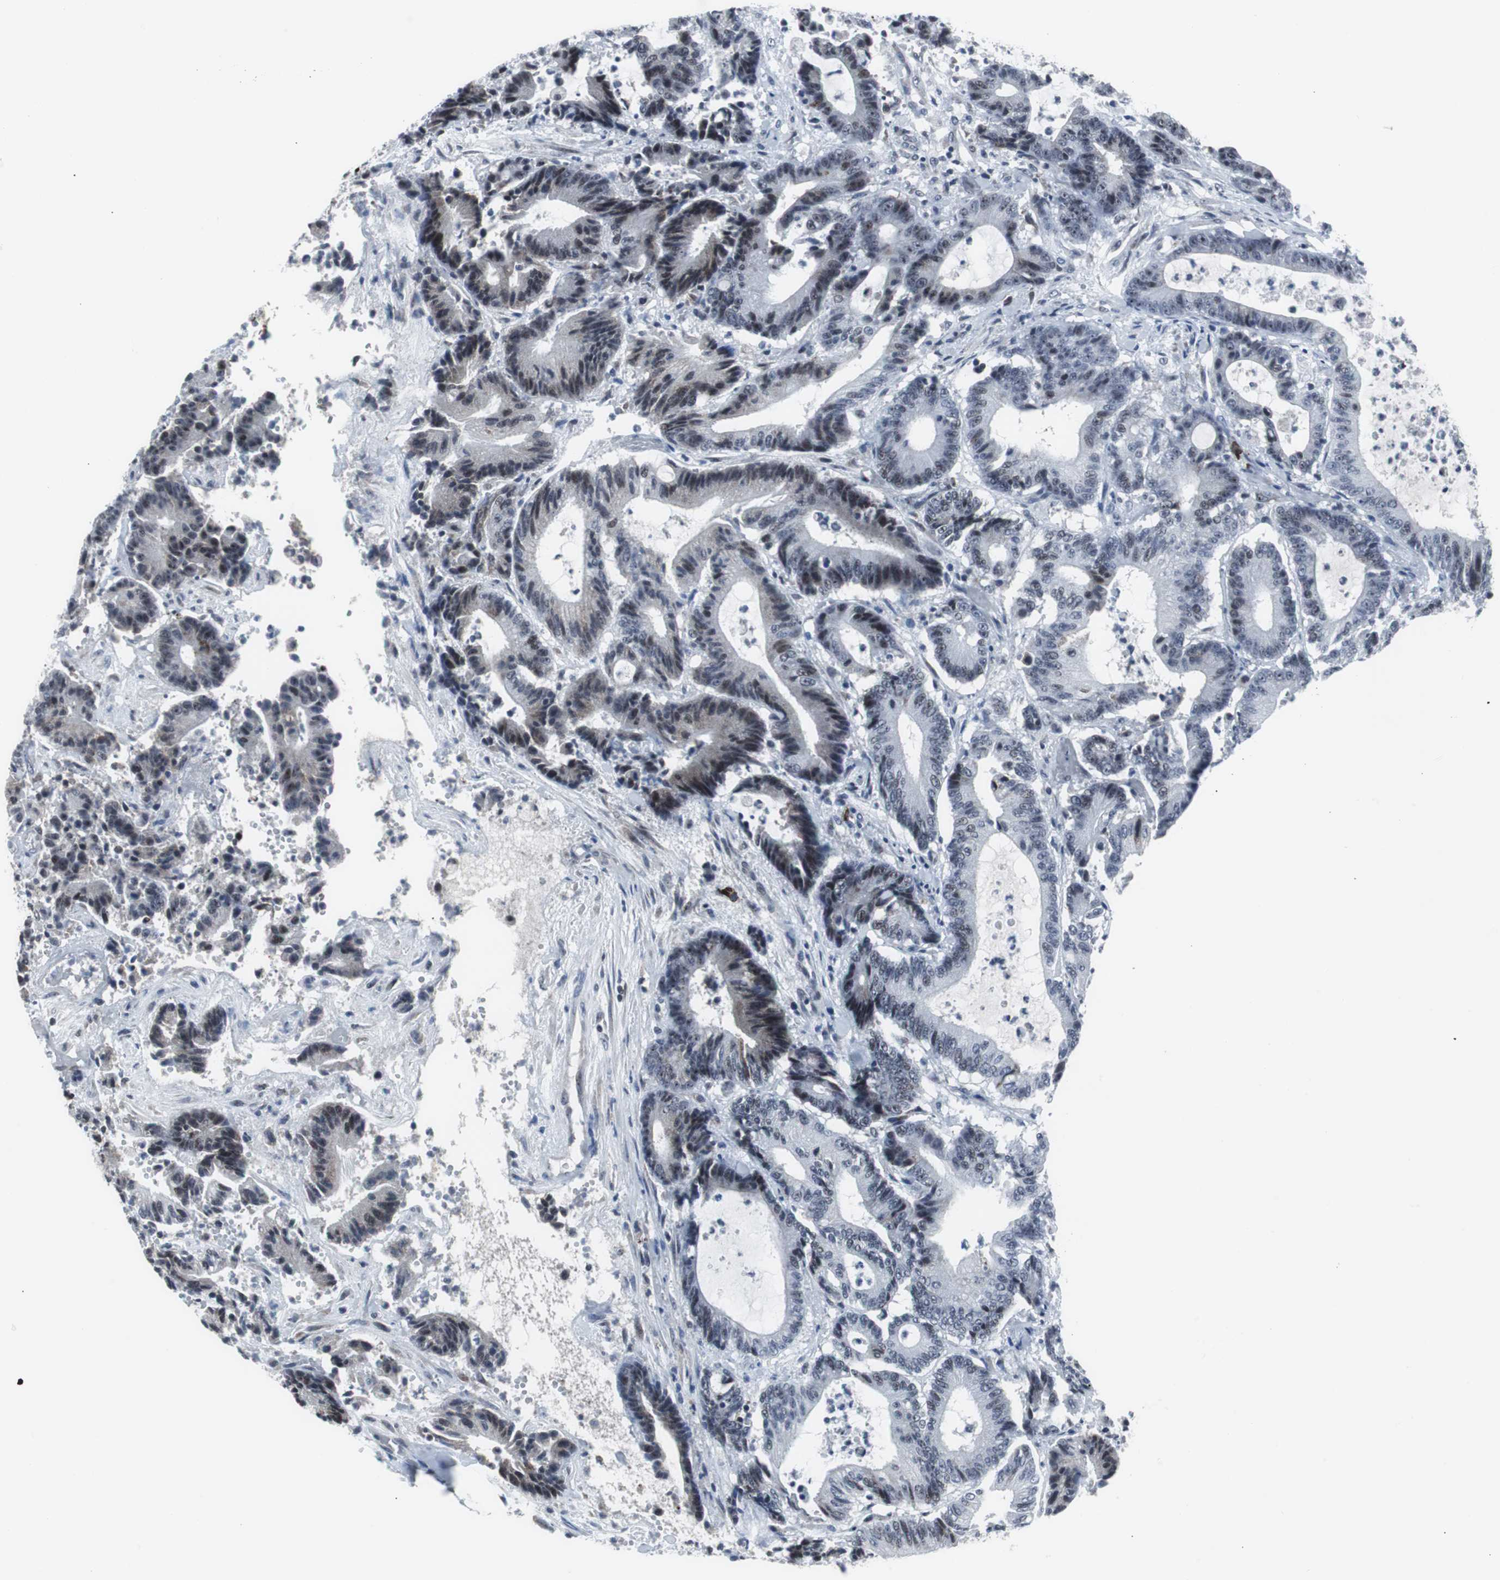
{"staining": {"intensity": "weak", "quantity": "25%-75%", "location": "nuclear"}, "tissue": "colorectal cancer", "cell_type": "Tumor cells", "image_type": "cancer", "snomed": [{"axis": "morphology", "description": "Adenocarcinoma, NOS"}, {"axis": "topography", "description": "Colon"}], "caption": "Brown immunohistochemical staining in colorectal cancer (adenocarcinoma) shows weak nuclear positivity in about 25%-75% of tumor cells.", "gene": "DOK1", "patient": {"sex": "female", "age": 84}}